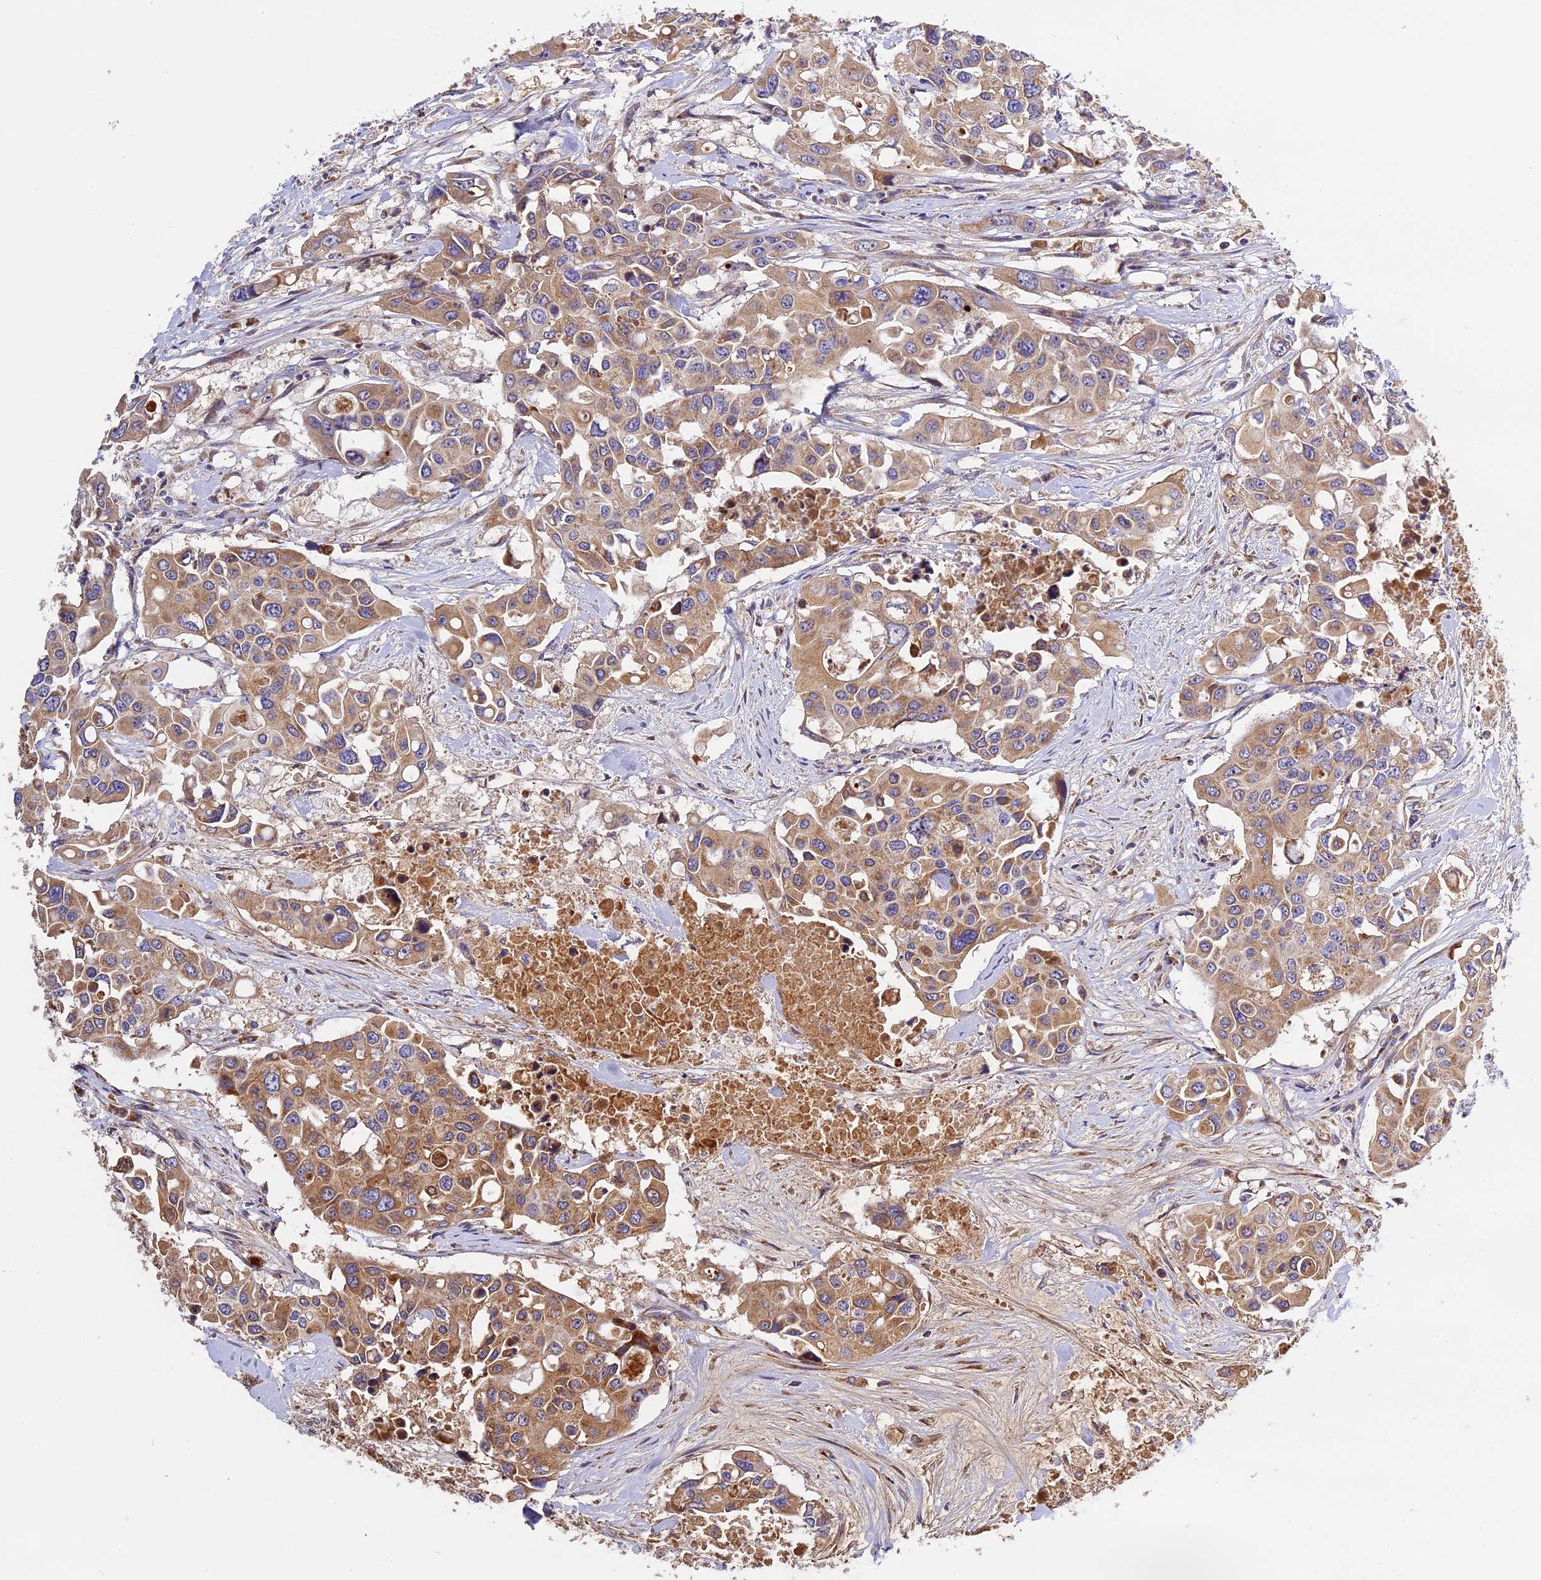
{"staining": {"intensity": "moderate", "quantity": ">75%", "location": "cytoplasmic/membranous"}, "tissue": "colorectal cancer", "cell_type": "Tumor cells", "image_type": "cancer", "snomed": [{"axis": "morphology", "description": "Adenocarcinoma, NOS"}, {"axis": "topography", "description": "Colon"}], "caption": "DAB immunohistochemical staining of human colorectal cancer exhibits moderate cytoplasmic/membranous protein positivity in about >75% of tumor cells. (brown staining indicates protein expression, while blue staining denotes nuclei).", "gene": "OCEL1", "patient": {"sex": "male", "age": 77}}